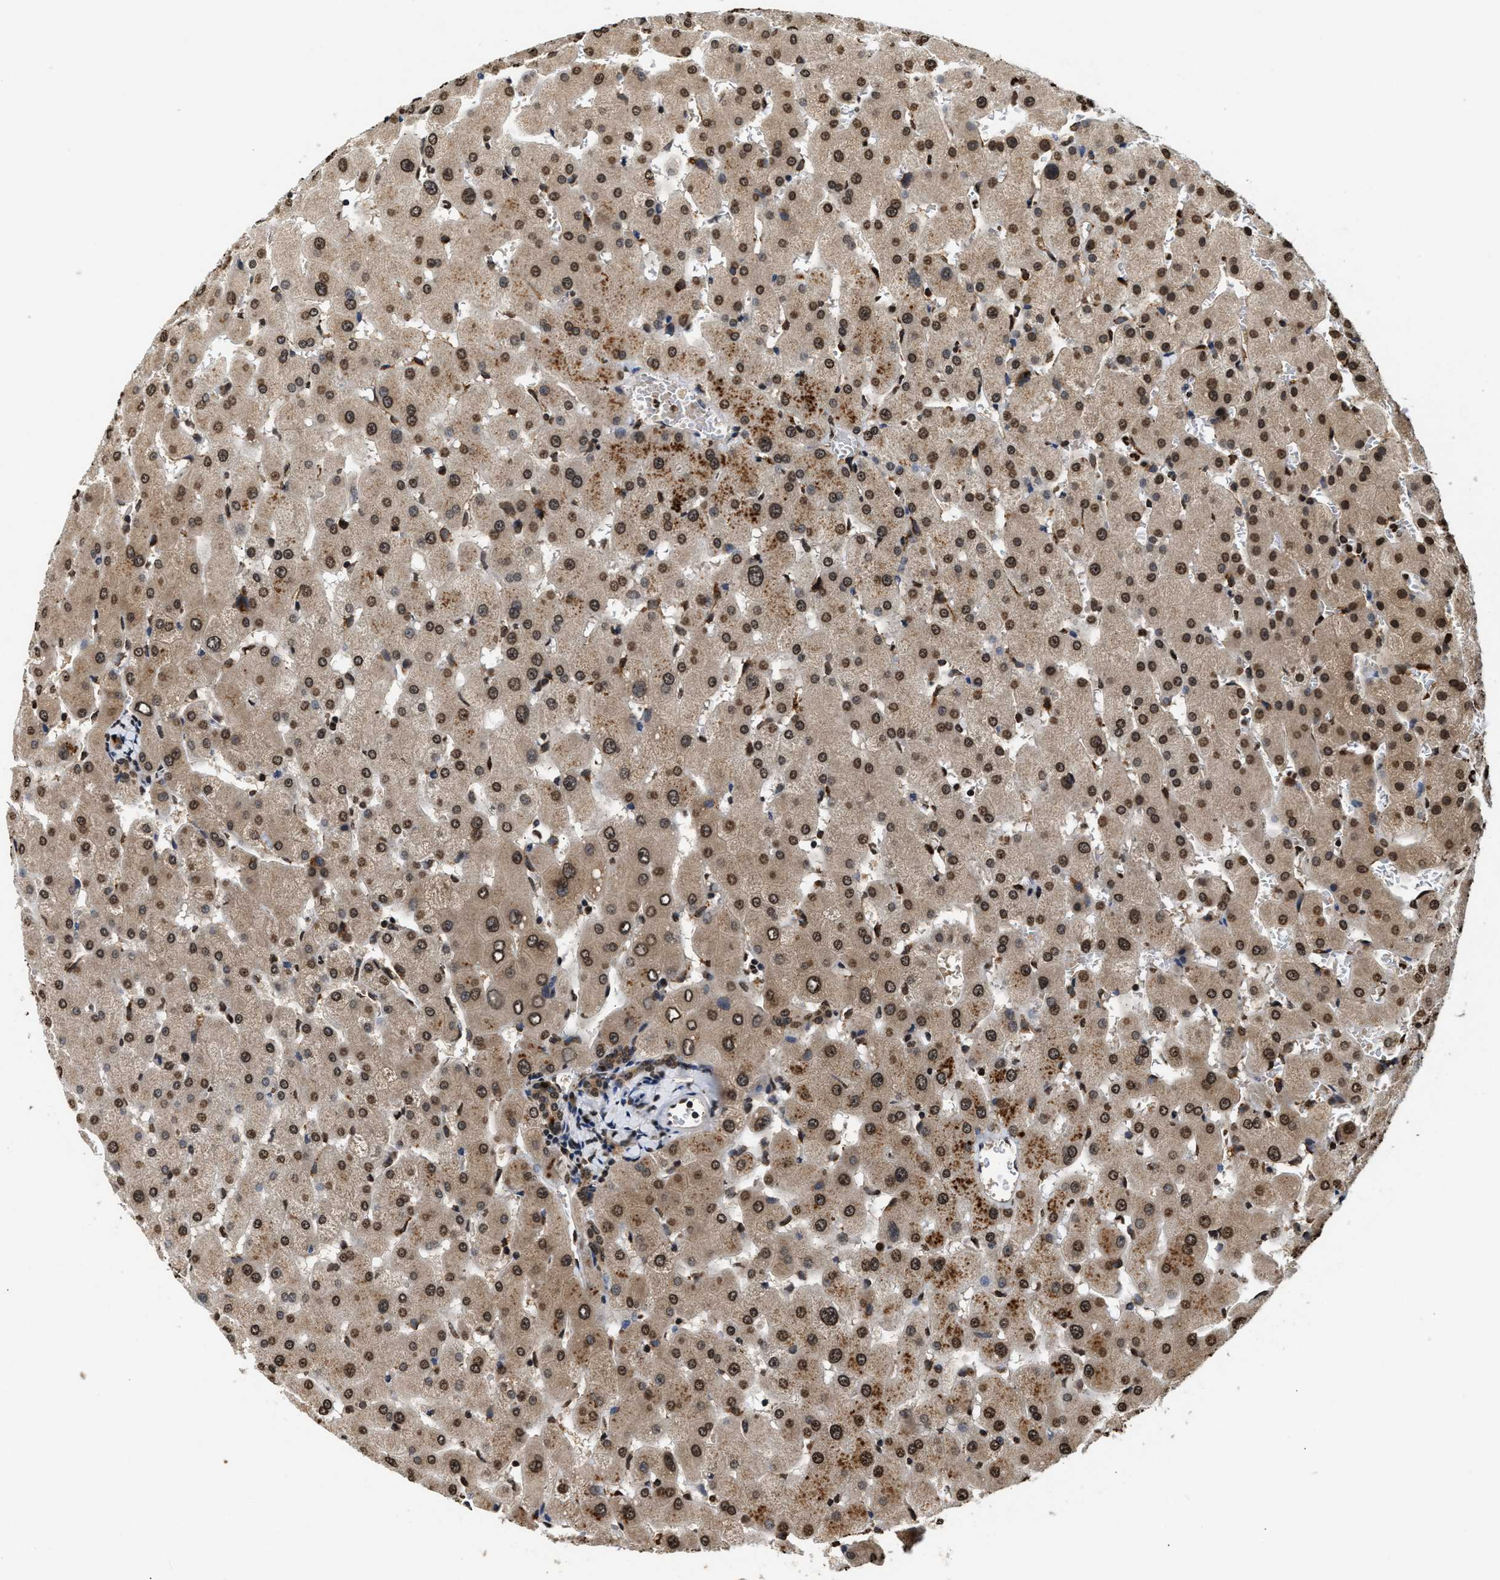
{"staining": {"intensity": "moderate", "quantity": ">75%", "location": "cytoplasmic/membranous,nuclear"}, "tissue": "liver", "cell_type": "Cholangiocytes", "image_type": "normal", "snomed": [{"axis": "morphology", "description": "Normal tissue, NOS"}, {"axis": "topography", "description": "Liver"}], "caption": "About >75% of cholangiocytes in benign liver exhibit moderate cytoplasmic/membranous,nuclear protein expression as visualized by brown immunohistochemical staining.", "gene": "DNASE1L3", "patient": {"sex": "female", "age": 63}}